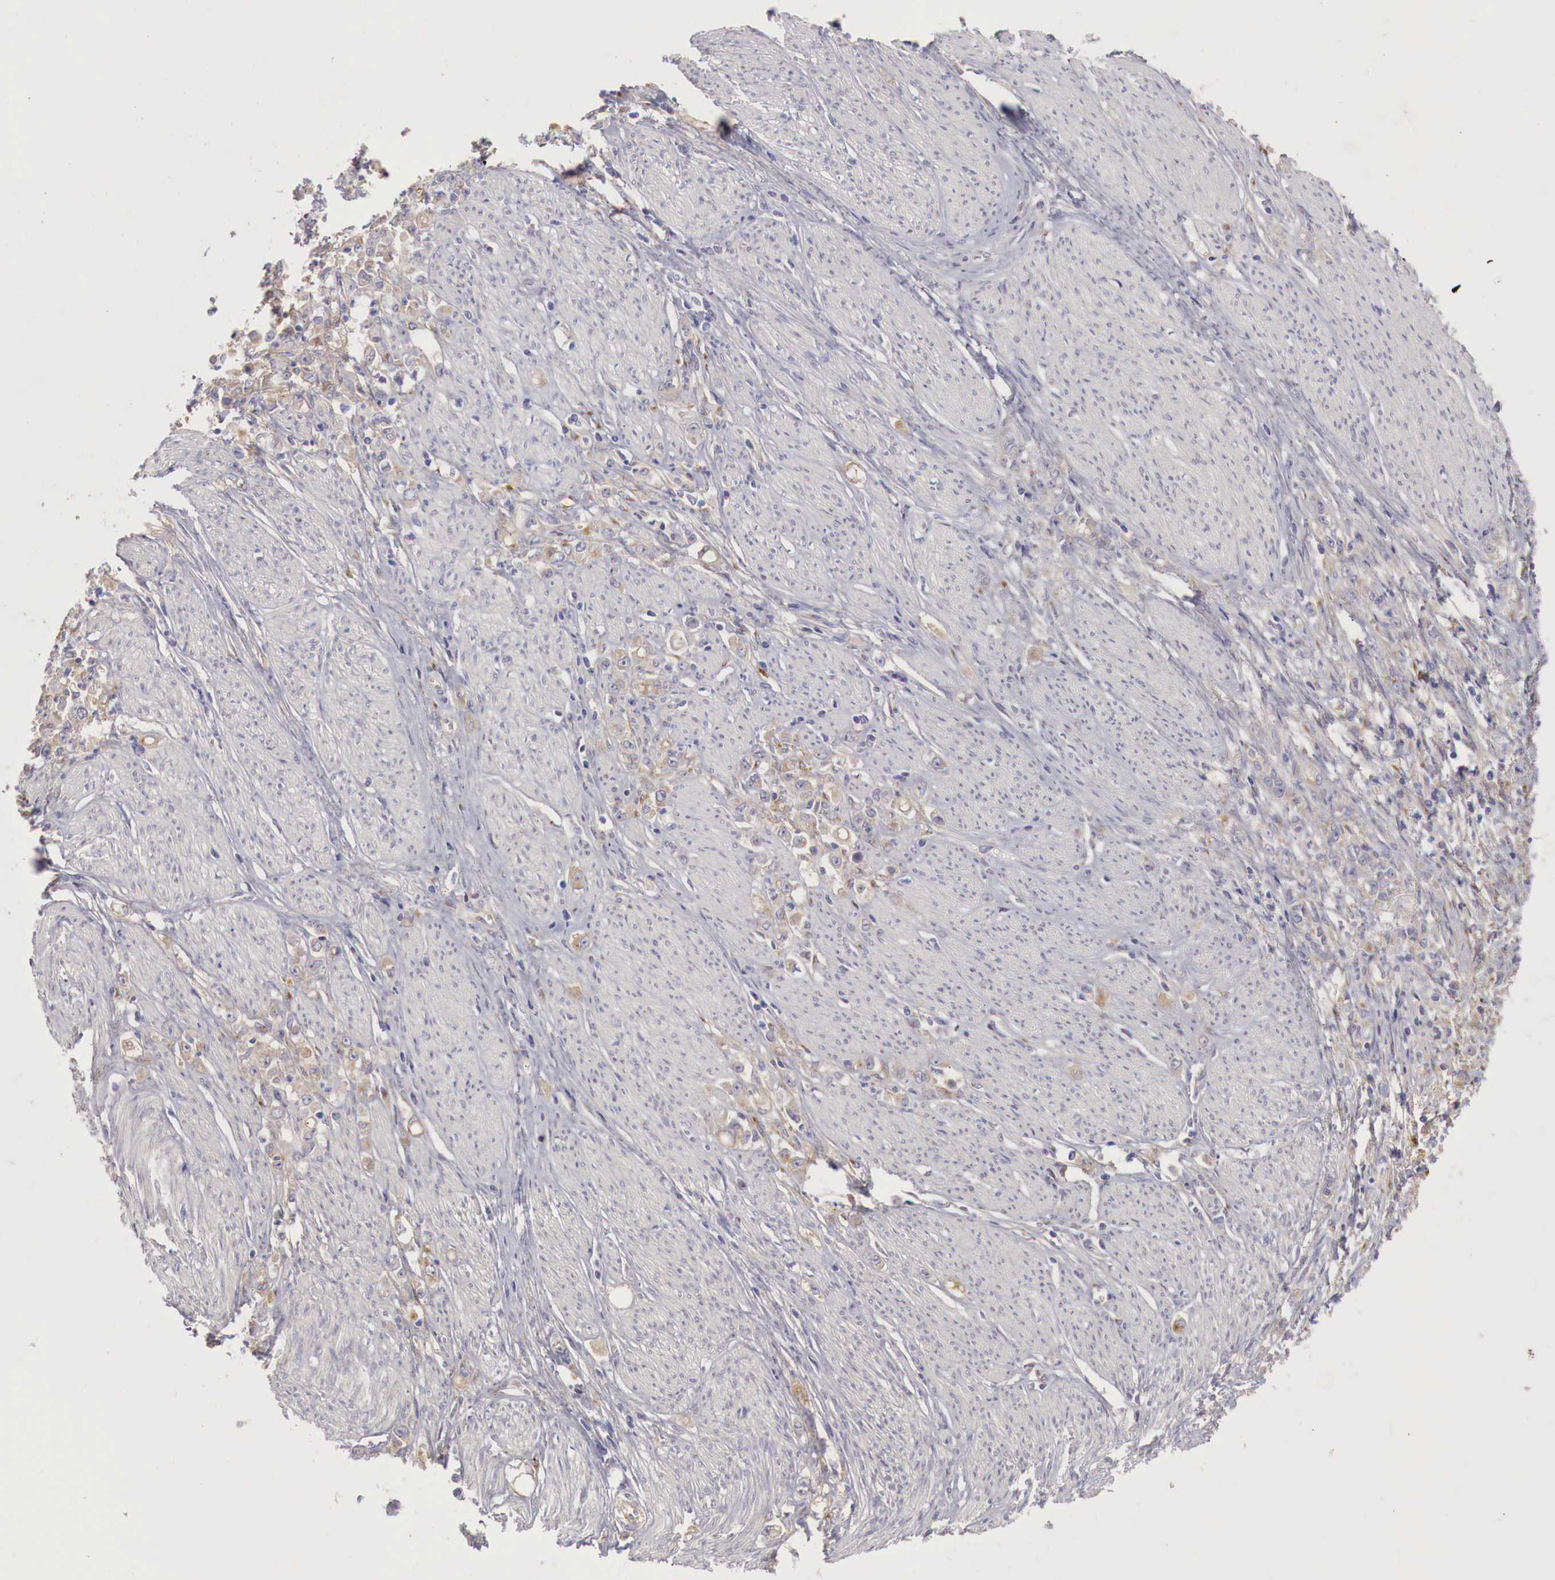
{"staining": {"intensity": "negative", "quantity": "none", "location": "none"}, "tissue": "stomach cancer", "cell_type": "Tumor cells", "image_type": "cancer", "snomed": [{"axis": "morphology", "description": "Adenocarcinoma, NOS"}, {"axis": "topography", "description": "Stomach"}], "caption": "DAB immunohistochemical staining of stomach cancer reveals no significant staining in tumor cells.", "gene": "KLHDC7B", "patient": {"sex": "male", "age": 72}}